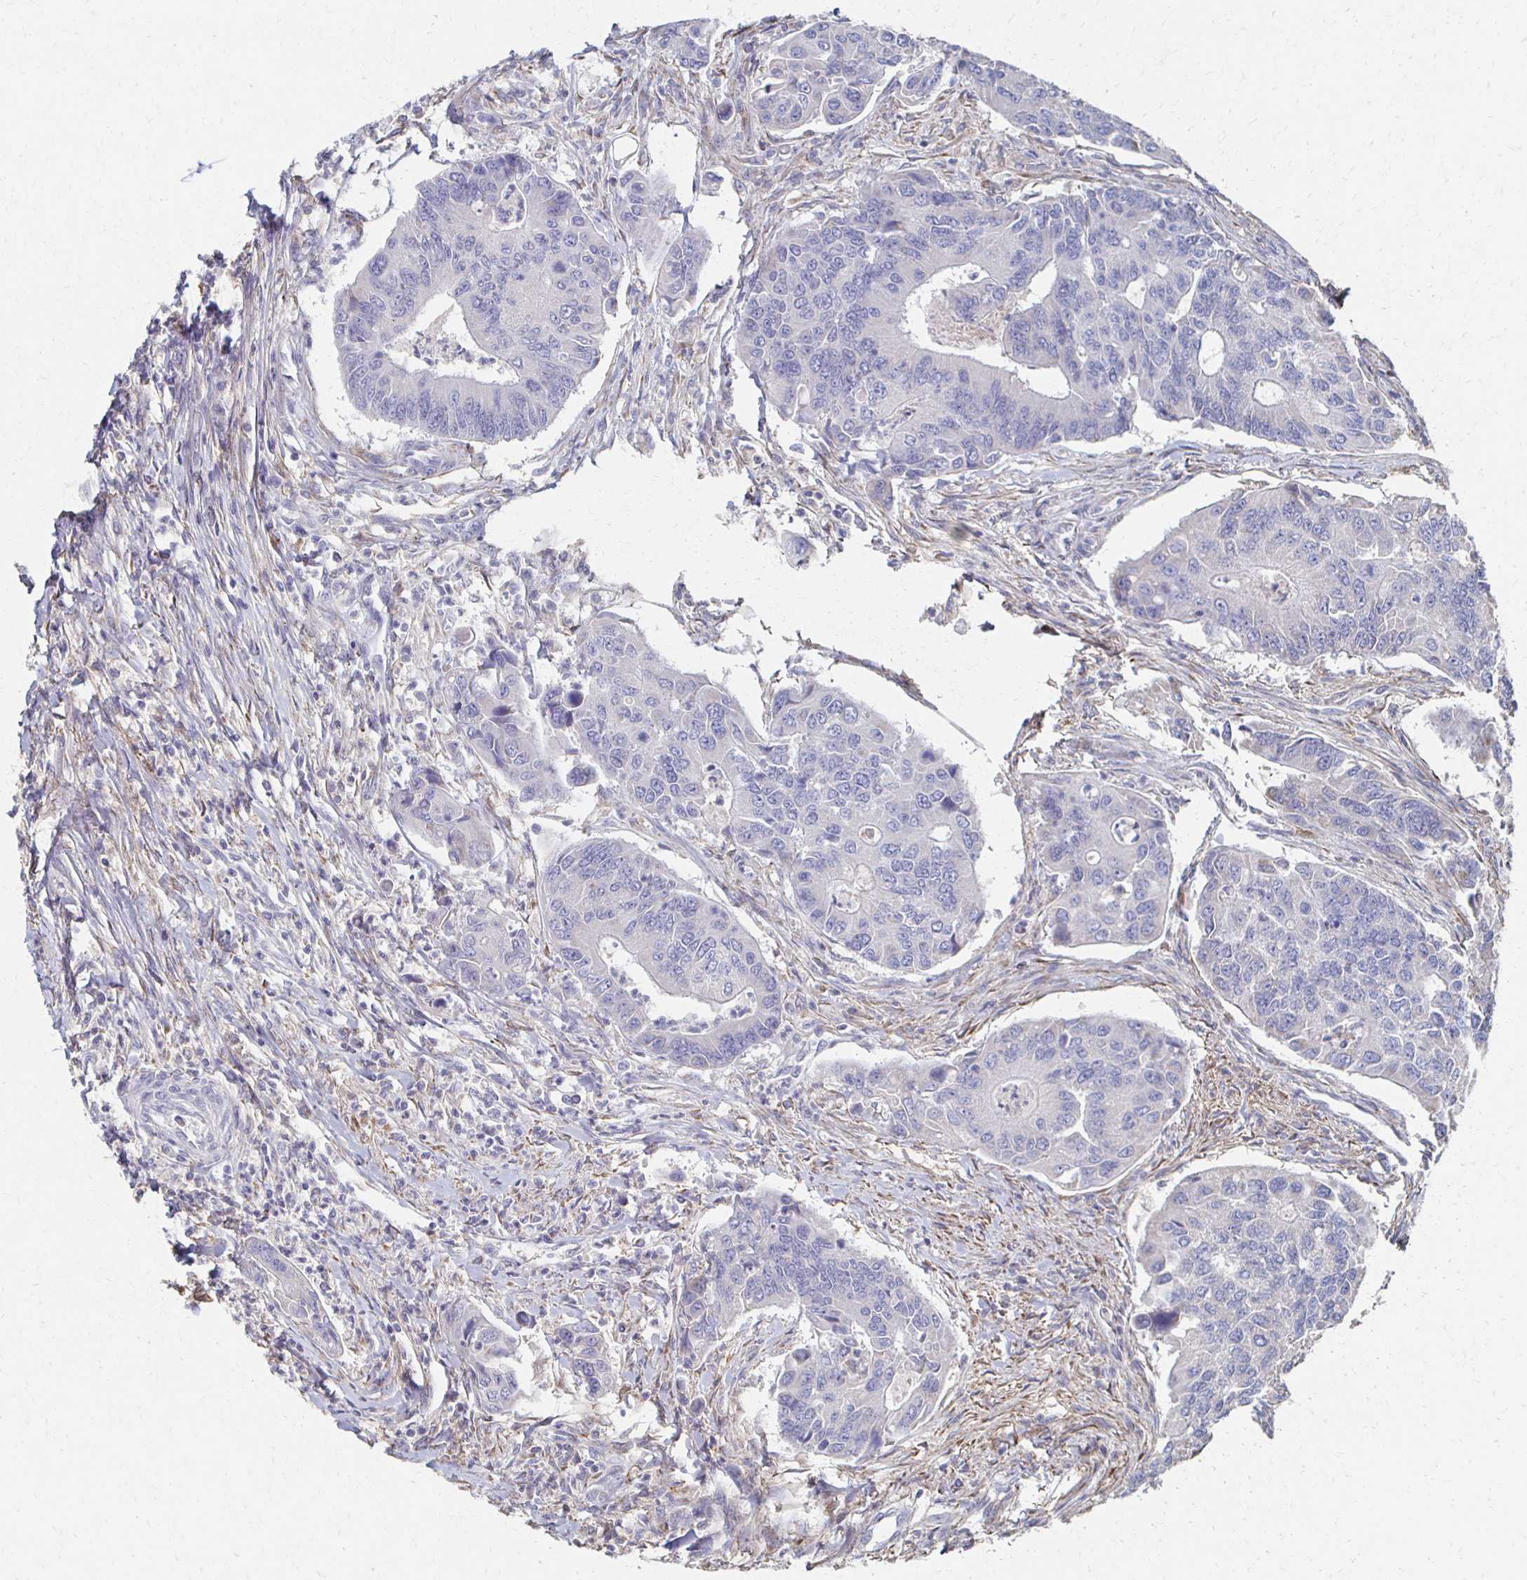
{"staining": {"intensity": "negative", "quantity": "none", "location": "none"}, "tissue": "colorectal cancer", "cell_type": "Tumor cells", "image_type": "cancer", "snomed": [{"axis": "morphology", "description": "Adenocarcinoma, NOS"}, {"axis": "topography", "description": "Colon"}], "caption": "Colorectal adenocarcinoma stained for a protein using immunohistochemistry reveals no staining tumor cells.", "gene": "CX3CR1", "patient": {"sex": "female", "age": 67}}